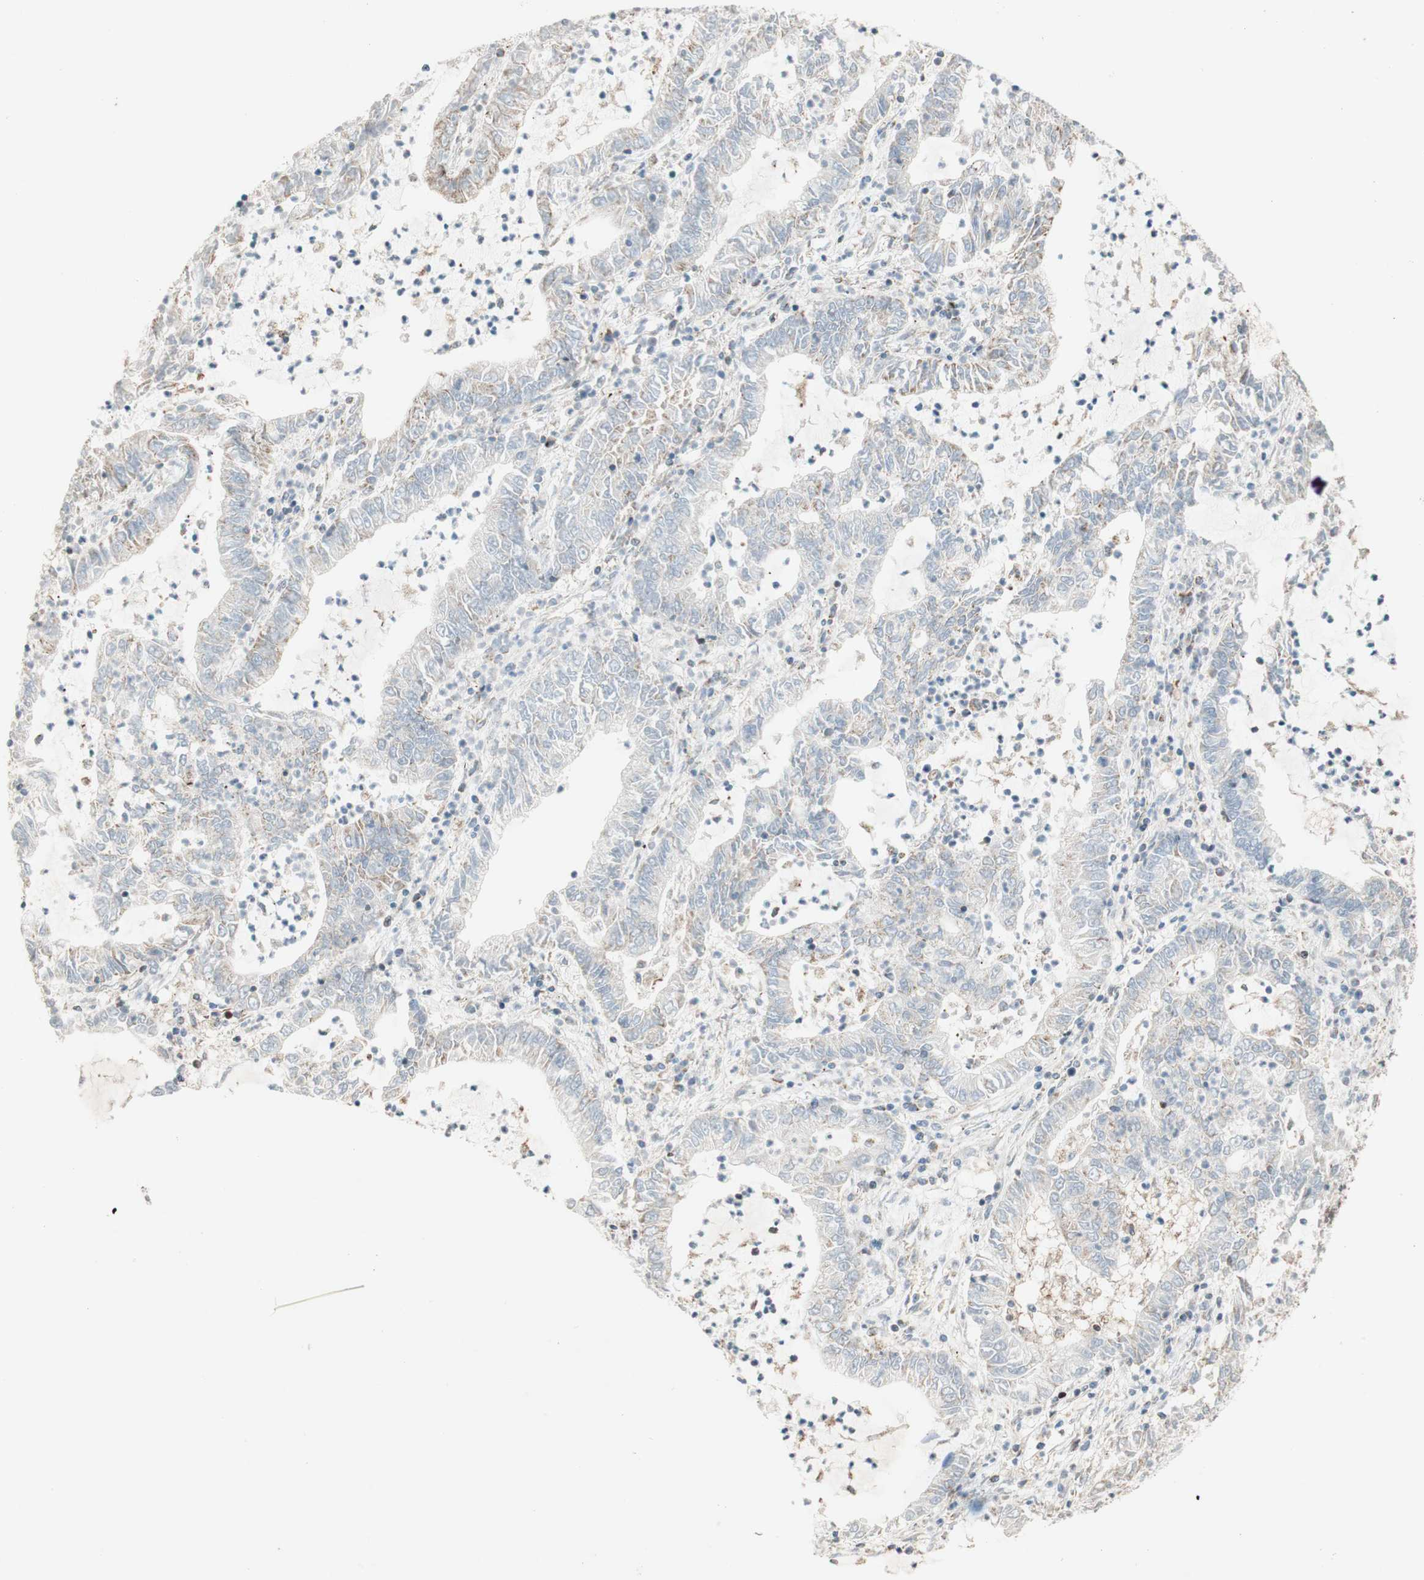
{"staining": {"intensity": "negative", "quantity": "none", "location": "none"}, "tissue": "lung cancer", "cell_type": "Tumor cells", "image_type": "cancer", "snomed": [{"axis": "morphology", "description": "Adenocarcinoma, NOS"}, {"axis": "topography", "description": "Lung"}], "caption": "Immunohistochemistry (IHC) of lung cancer shows no positivity in tumor cells.", "gene": "DNMT3A", "patient": {"sex": "female", "age": 51}}